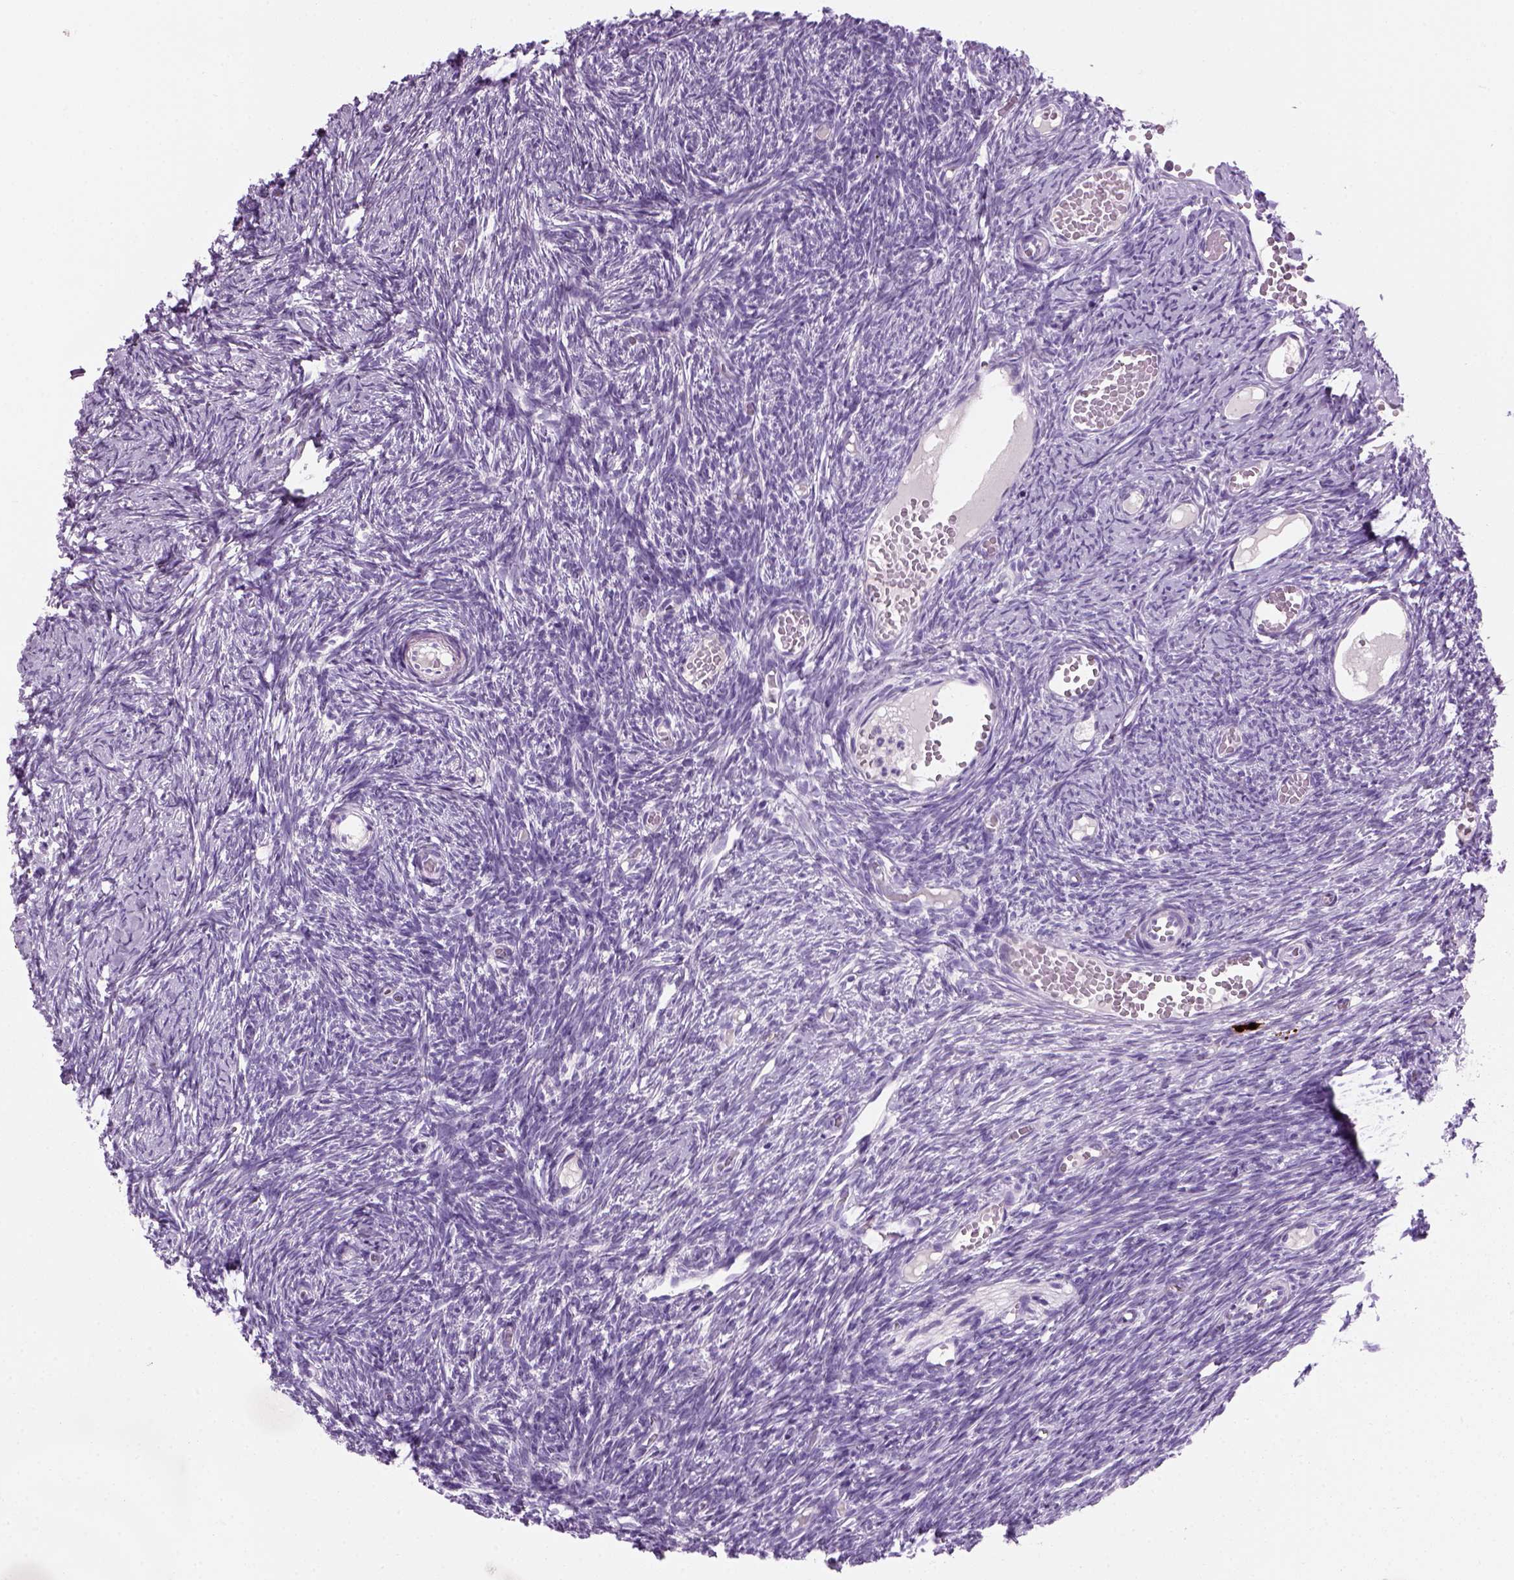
{"staining": {"intensity": "negative", "quantity": "none", "location": "none"}, "tissue": "ovary", "cell_type": "Ovarian stroma cells", "image_type": "normal", "snomed": [{"axis": "morphology", "description": "Normal tissue, NOS"}, {"axis": "topography", "description": "Ovary"}], "caption": "IHC histopathology image of unremarkable human ovary stained for a protein (brown), which exhibits no staining in ovarian stroma cells. Brightfield microscopy of immunohistochemistry (IHC) stained with DAB (brown) and hematoxylin (blue), captured at high magnification.", "gene": "MZB1", "patient": {"sex": "female", "age": 39}}